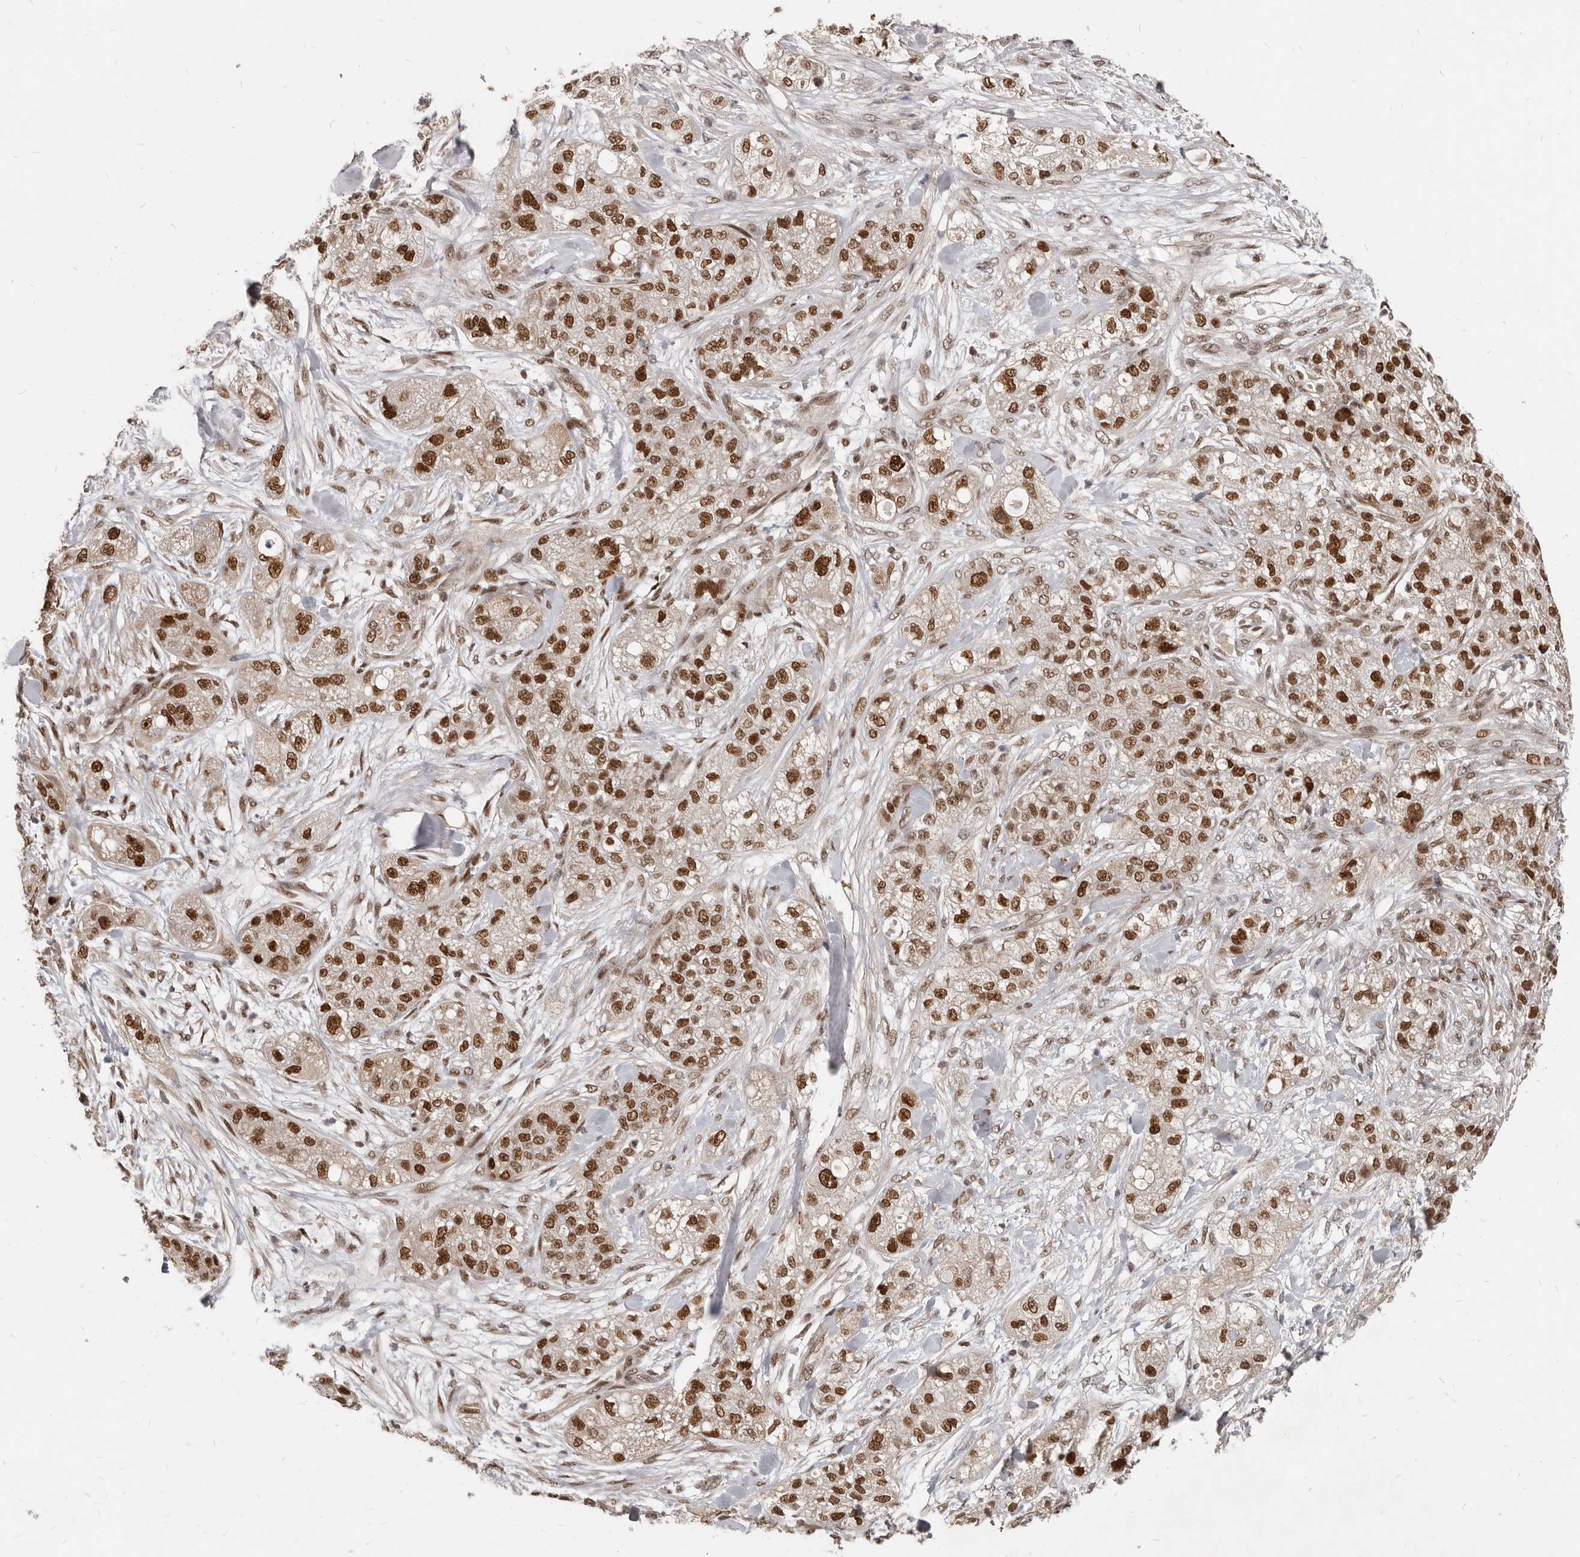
{"staining": {"intensity": "strong", "quantity": ">75%", "location": "nuclear"}, "tissue": "pancreatic cancer", "cell_type": "Tumor cells", "image_type": "cancer", "snomed": [{"axis": "morphology", "description": "Adenocarcinoma, NOS"}, {"axis": "topography", "description": "Pancreas"}], "caption": "There is high levels of strong nuclear expression in tumor cells of pancreatic cancer, as demonstrated by immunohistochemical staining (brown color).", "gene": "ATF5", "patient": {"sex": "female", "age": 78}}